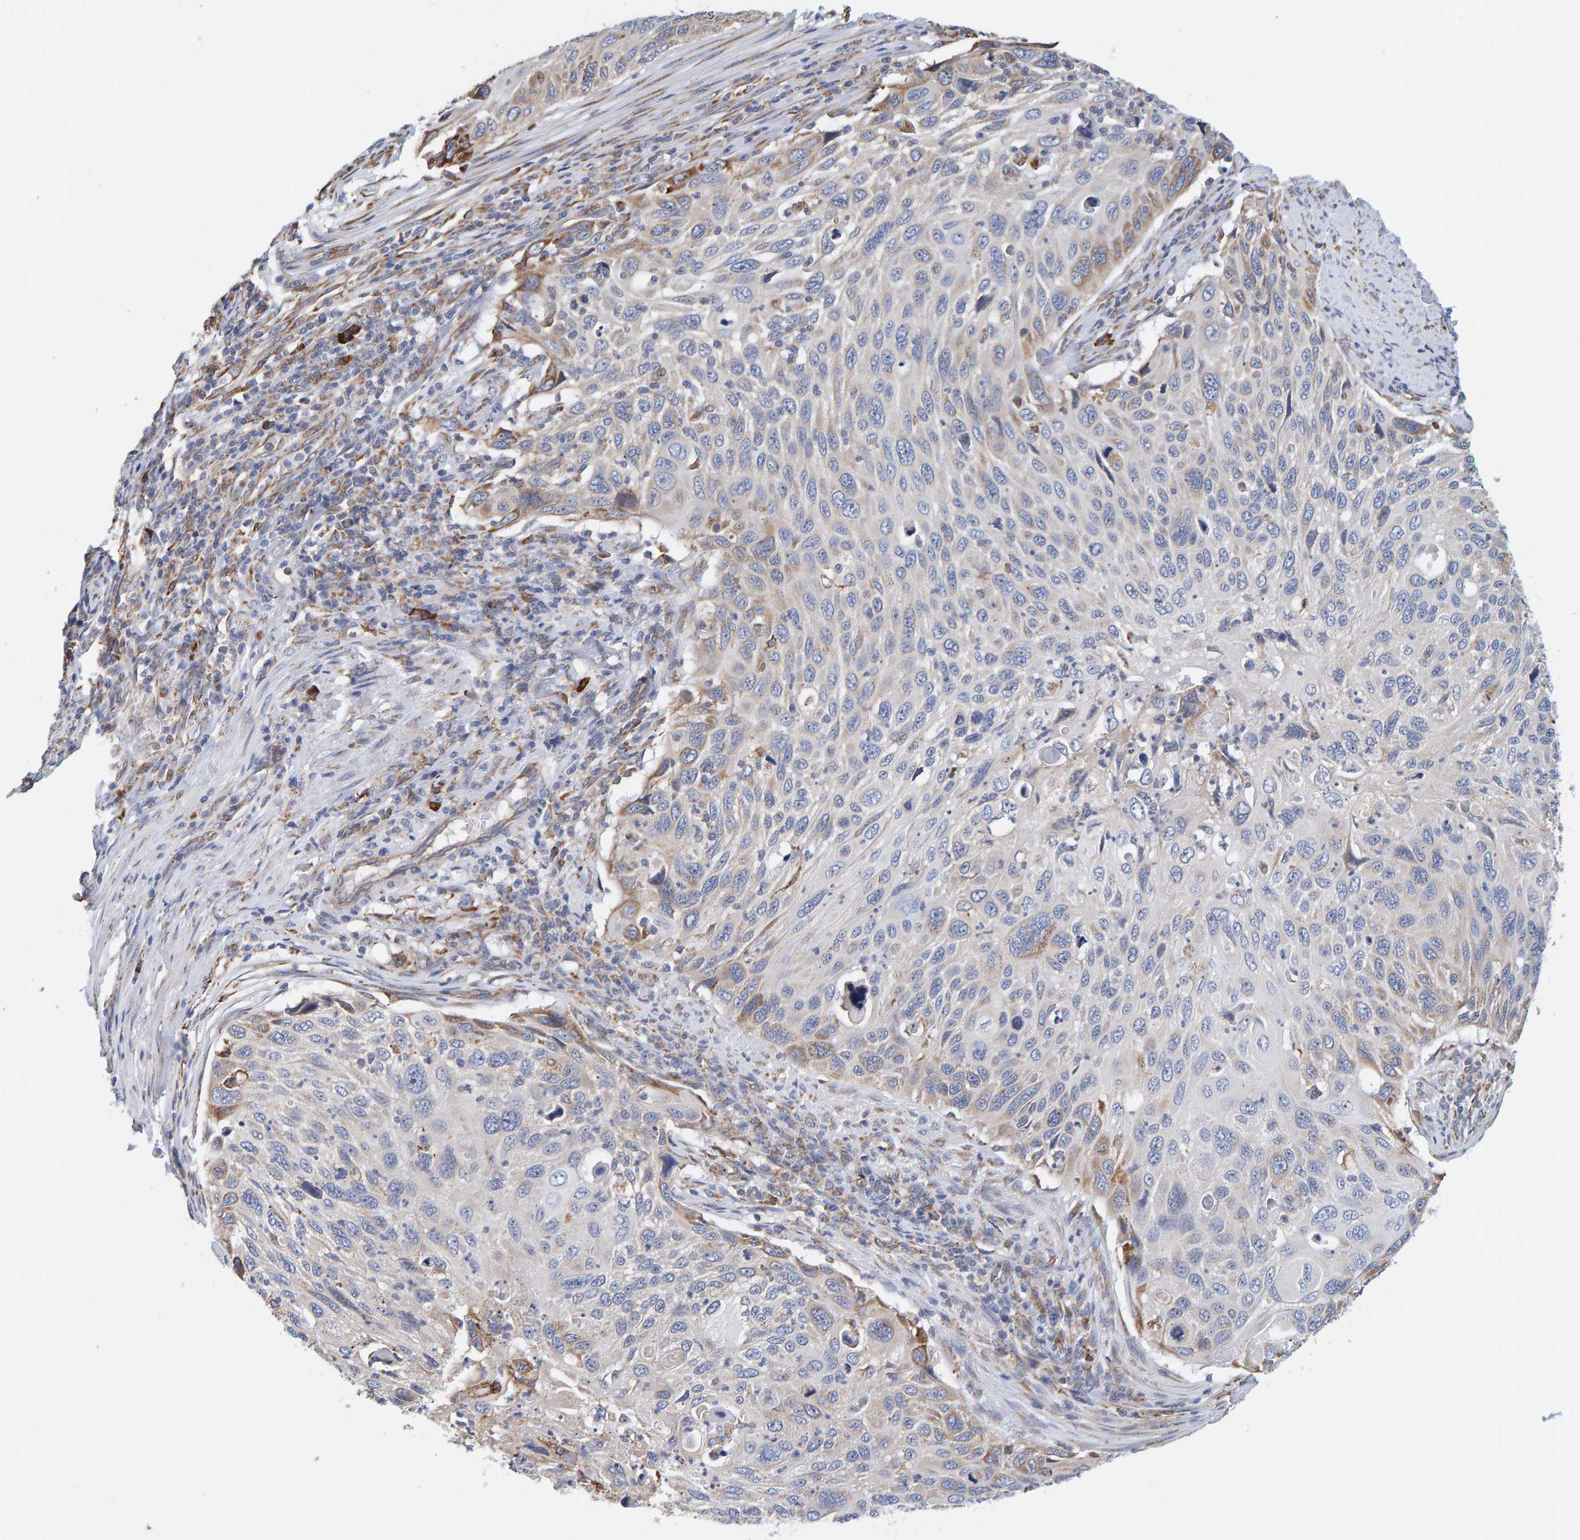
{"staining": {"intensity": "moderate", "quantity": "<25%", "location": "cytoplasmic/membranous"}, "tissue": "cervical cancer", "cell_type": "Tumor cells", "image_type": "cancer", "snomed": [{"axis": "morphology", "description": "Squamous cell carcinoma, NOS"}, {"axis": "topography", "description": "Cervix"}], "caption": "Protein staining shows moderate cytoplasmic/membranous staining in approximately <25% of tumor cells in cervical cancer.", "gene": "SGPL1", "patient": {"sex": "female", "age": 70}}